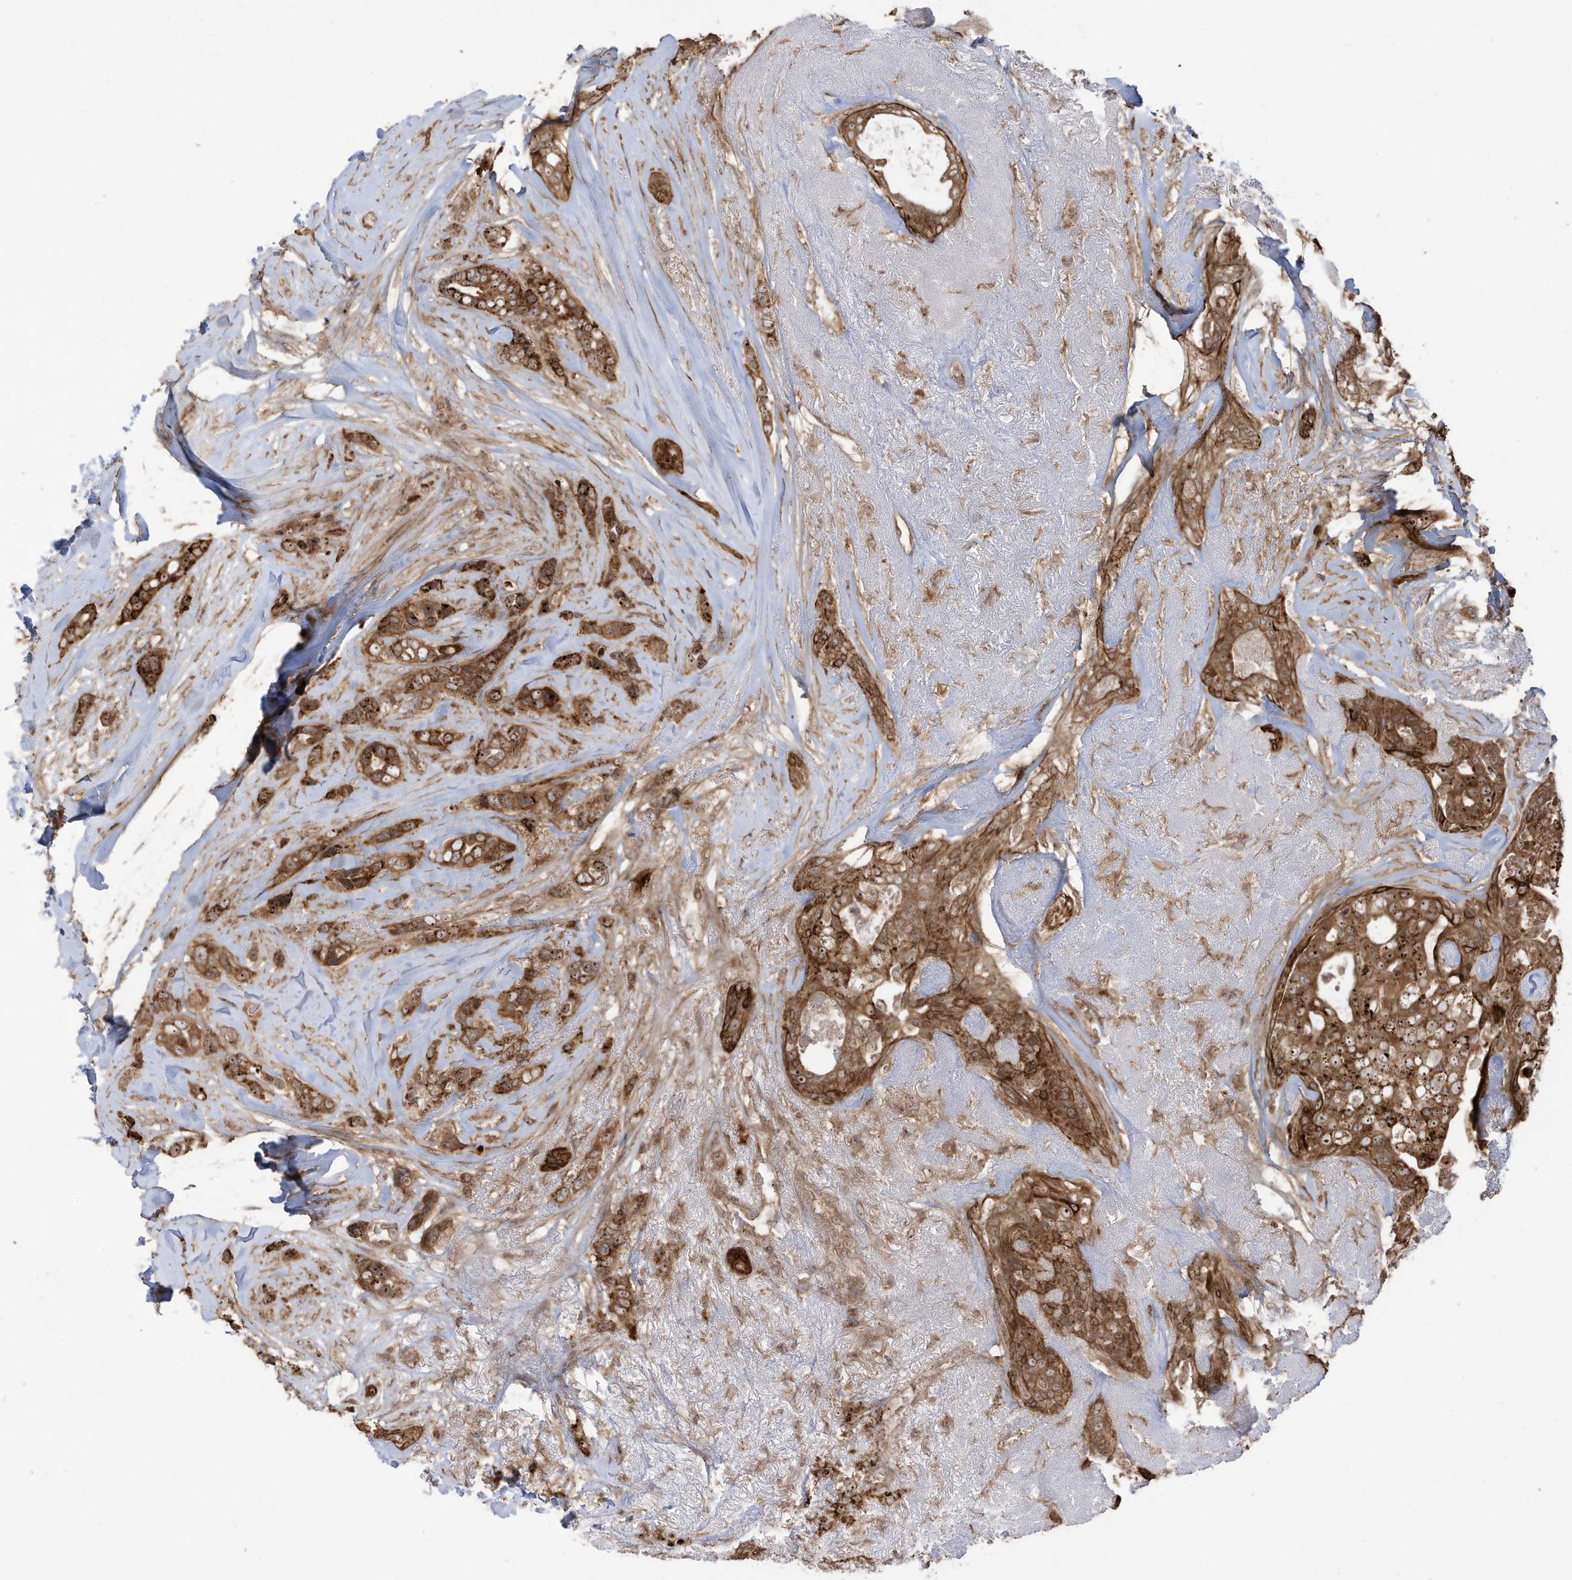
{"staining": {"intensity": "strong", "quantity": ">75%", "location": "cytoplasmic/membranous"}, "tissue": "breast cancer", "cell_type": "Tumor cells", "image_type": "cancer", "snomed": [{"axis": "morphology", "description": "Lobular carcinoma"}, {"axis": "topography", "description": "Breast"}], "caption": "Protein expression by IHC exhibits strong cytoplasmic/membranous positivity in approximately >75% of tumor cells in lobular carcinoma (breast). The staining is performed using DAB brown chromogen to label protein expression. The nuclei are counter-stained blue using hematoxylin.", "gene": "CARF", "patient": {"sex": "female", "age": 51}}